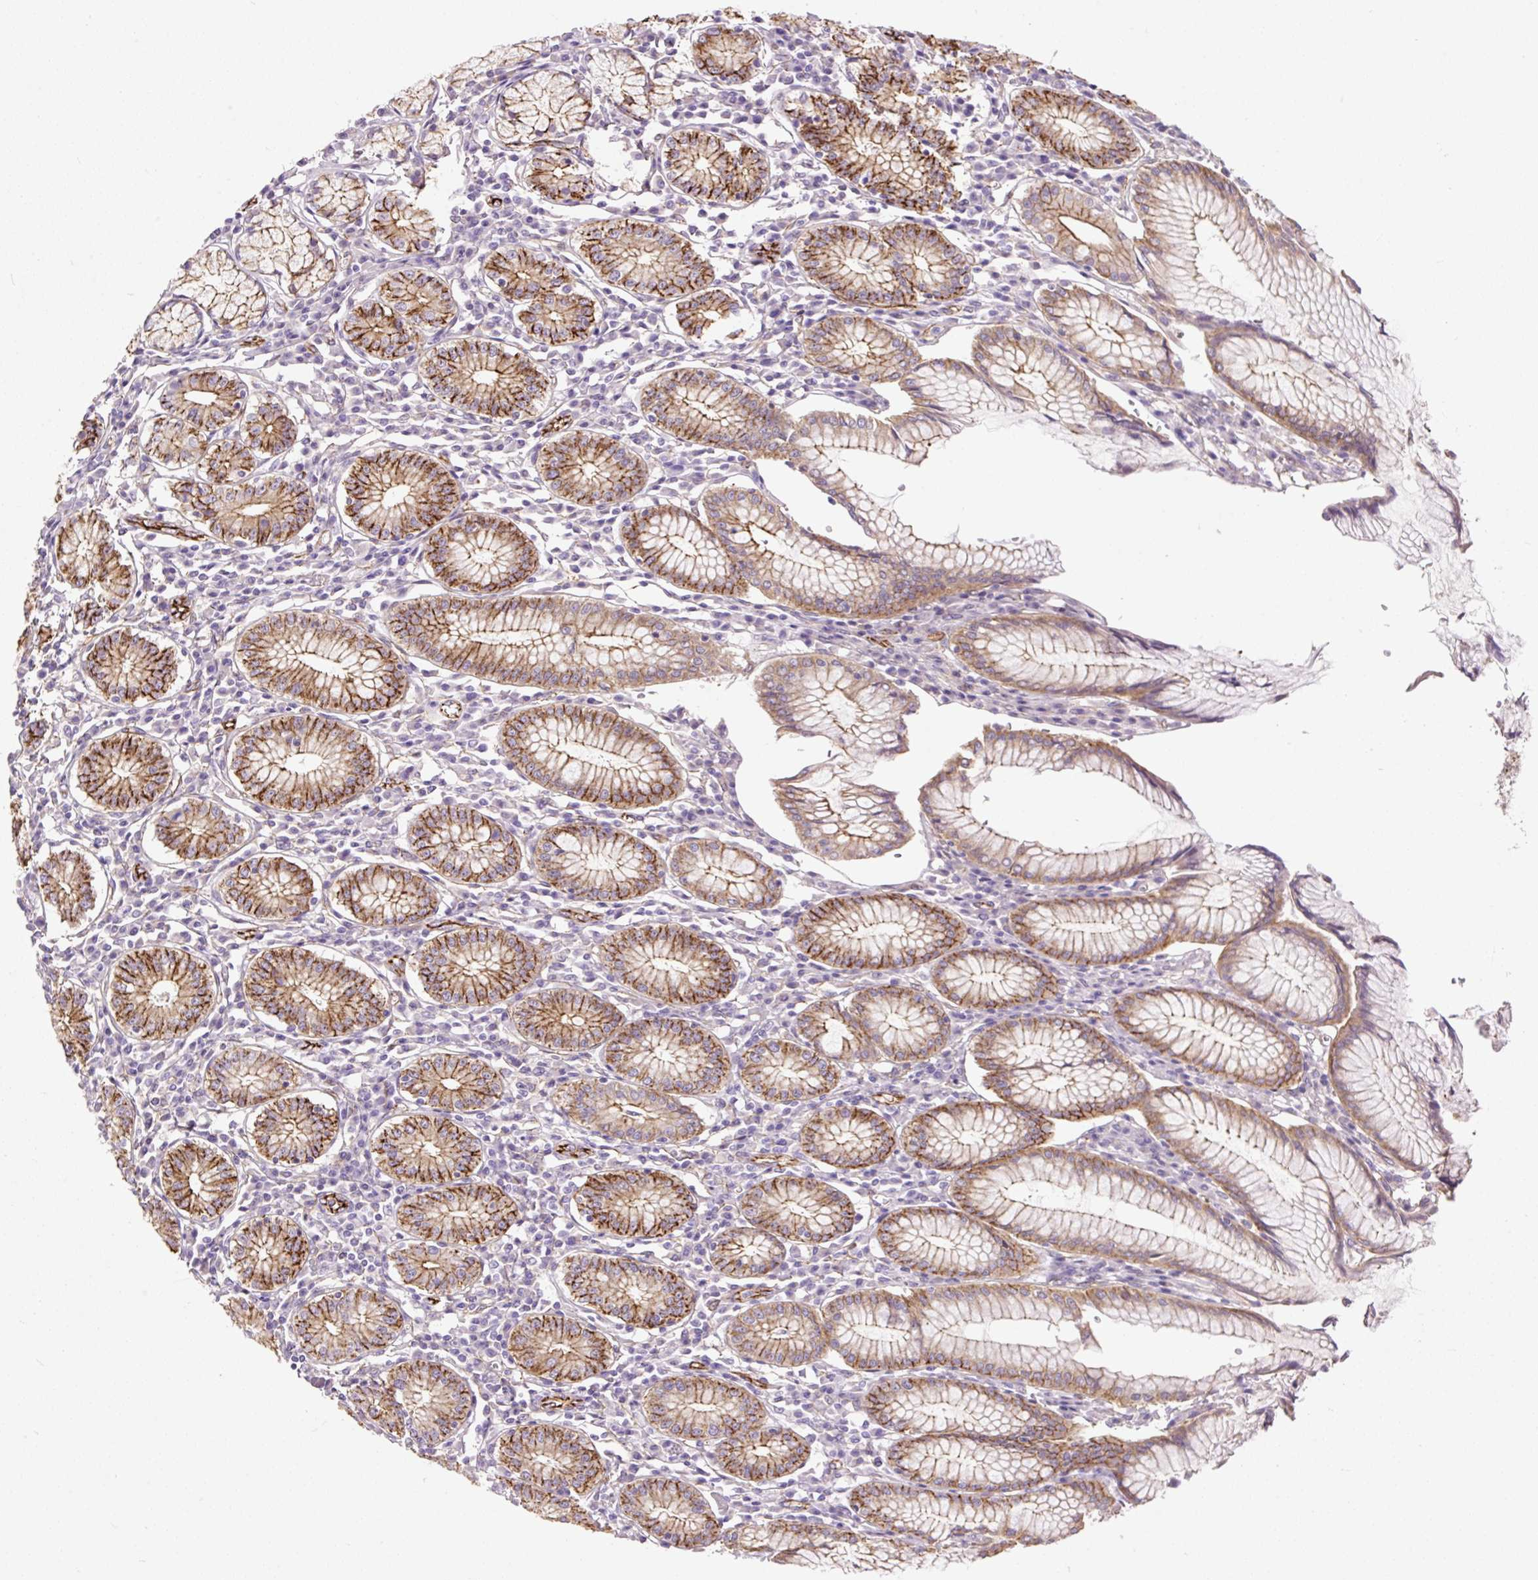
{"staining": {"intensity": "strong", "quantity": "25%-75%", "location": "cytoplasmic/membranous"}, "tissue": "stomach", "cell_type": "Glandular cells", "image_type": "normal", "snomed": [{"axis": "morphology", "description": "Normal tissue, NOS"}, {"axis": "topography", "description": "Stomach"}], "caption": "Immunohistochemistry photomicrograph of unremarkable stomach stained for a protein (brown), which displays high levels of strong cytoplasmic/membranous positivity in about 25%-75% of glandular cells.", "gene": "MAGEB16", "patient": {"sex": "male", "age": 55}}